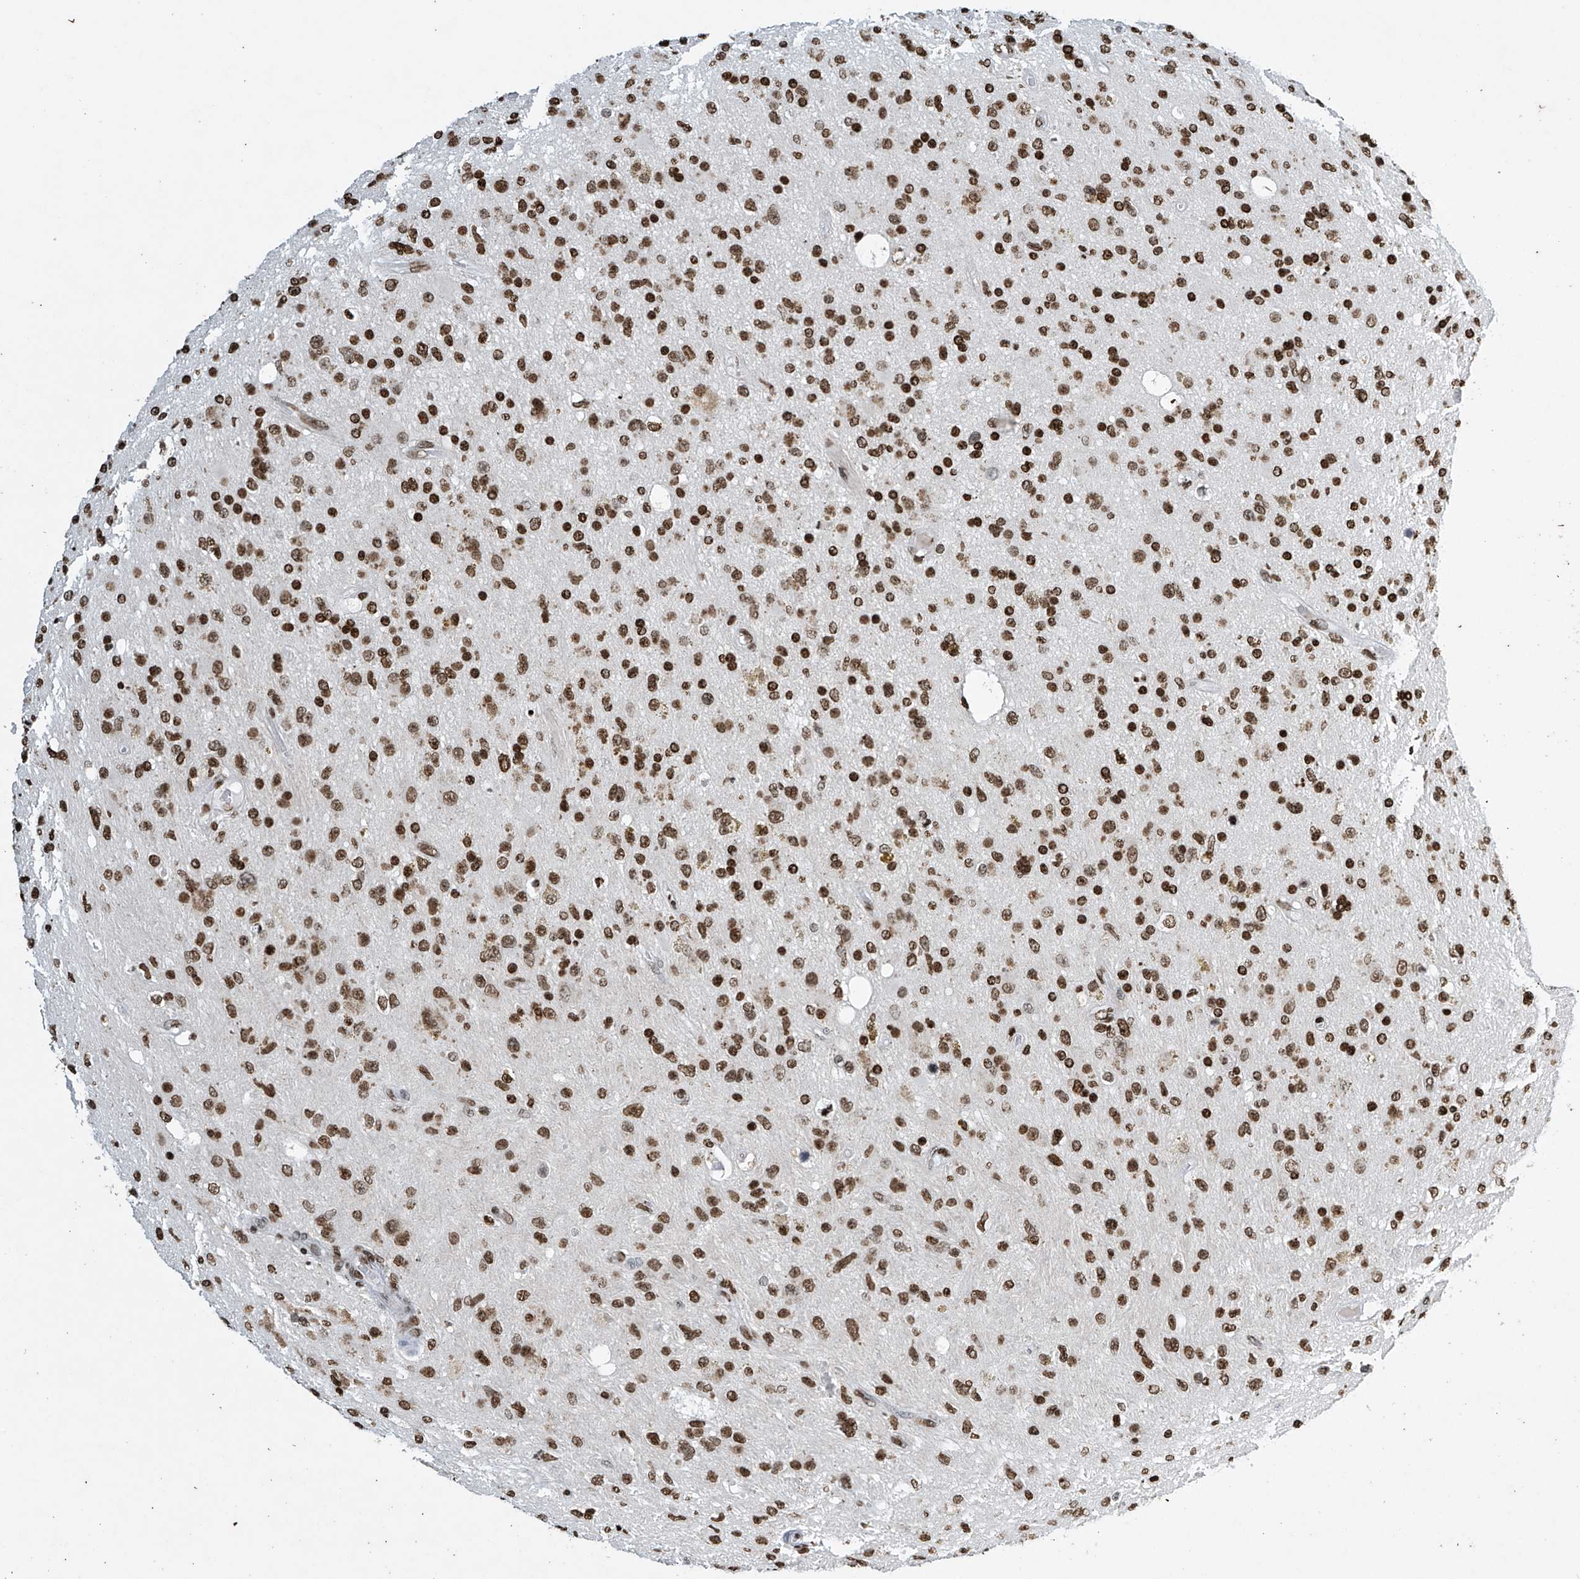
{"staining": {"intensity": "moderate", "quantity": ">75%", "location": "nuclear"}, "tissue": "glioma", "cell_type": "Tumor cells", "image_type": "cancer", "snomed": [{"axis": "morphology", "description": "Glioma, malignant, High grade"}, {"axis": "topography", "description": "Brain"}], "caption": "A brown stain shows moderate nuclear positivity of a protein in high-grade glioma (malignant) tumor cells.", "gene": "H4C16", "patient": {"sex": "male", "age": 33}}